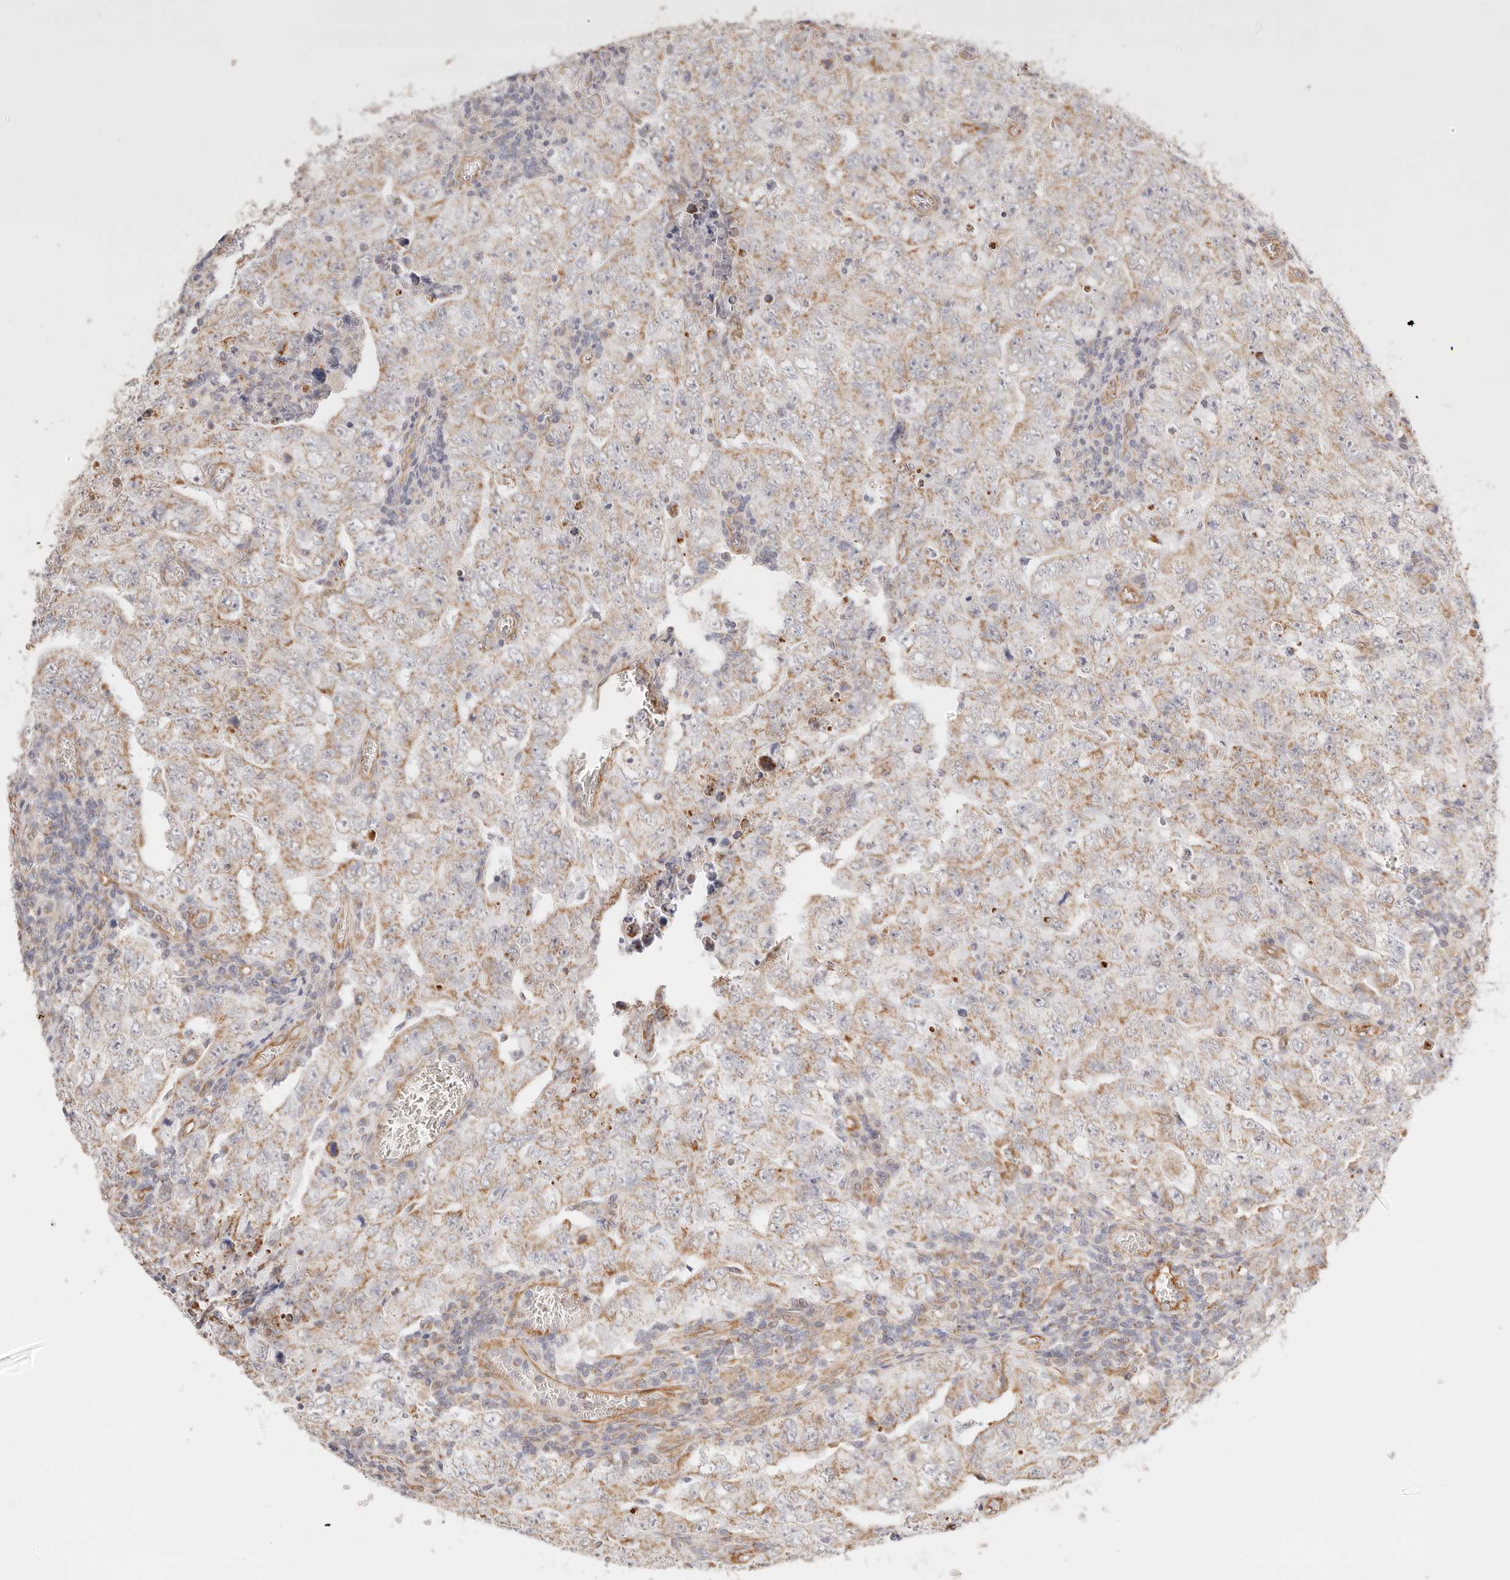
{"staining": {"intensity": "moderate", "quantity": ">75%", "location": "cytoplasmic/membranous"}, "tissue": "testis cancer", "cell_type": "Tumor cells", "image_type": "cancer", "snomed": [{"axis": "morphology", "description": "Carcinoma, Embryonal, NOS"}, {"axis": "topography", "description": "Testis"}], "caption": "A photomicrograph of human testis embryonal carcinoma stained for a protein reveals moderate cytoplasmic/membranous brown staining in tumor cells. (DAB = brown stain, brightfield microscopy at high magnification).", "gene": "ZC3H11A", "patient": {"sex": "male", "age": 26}}